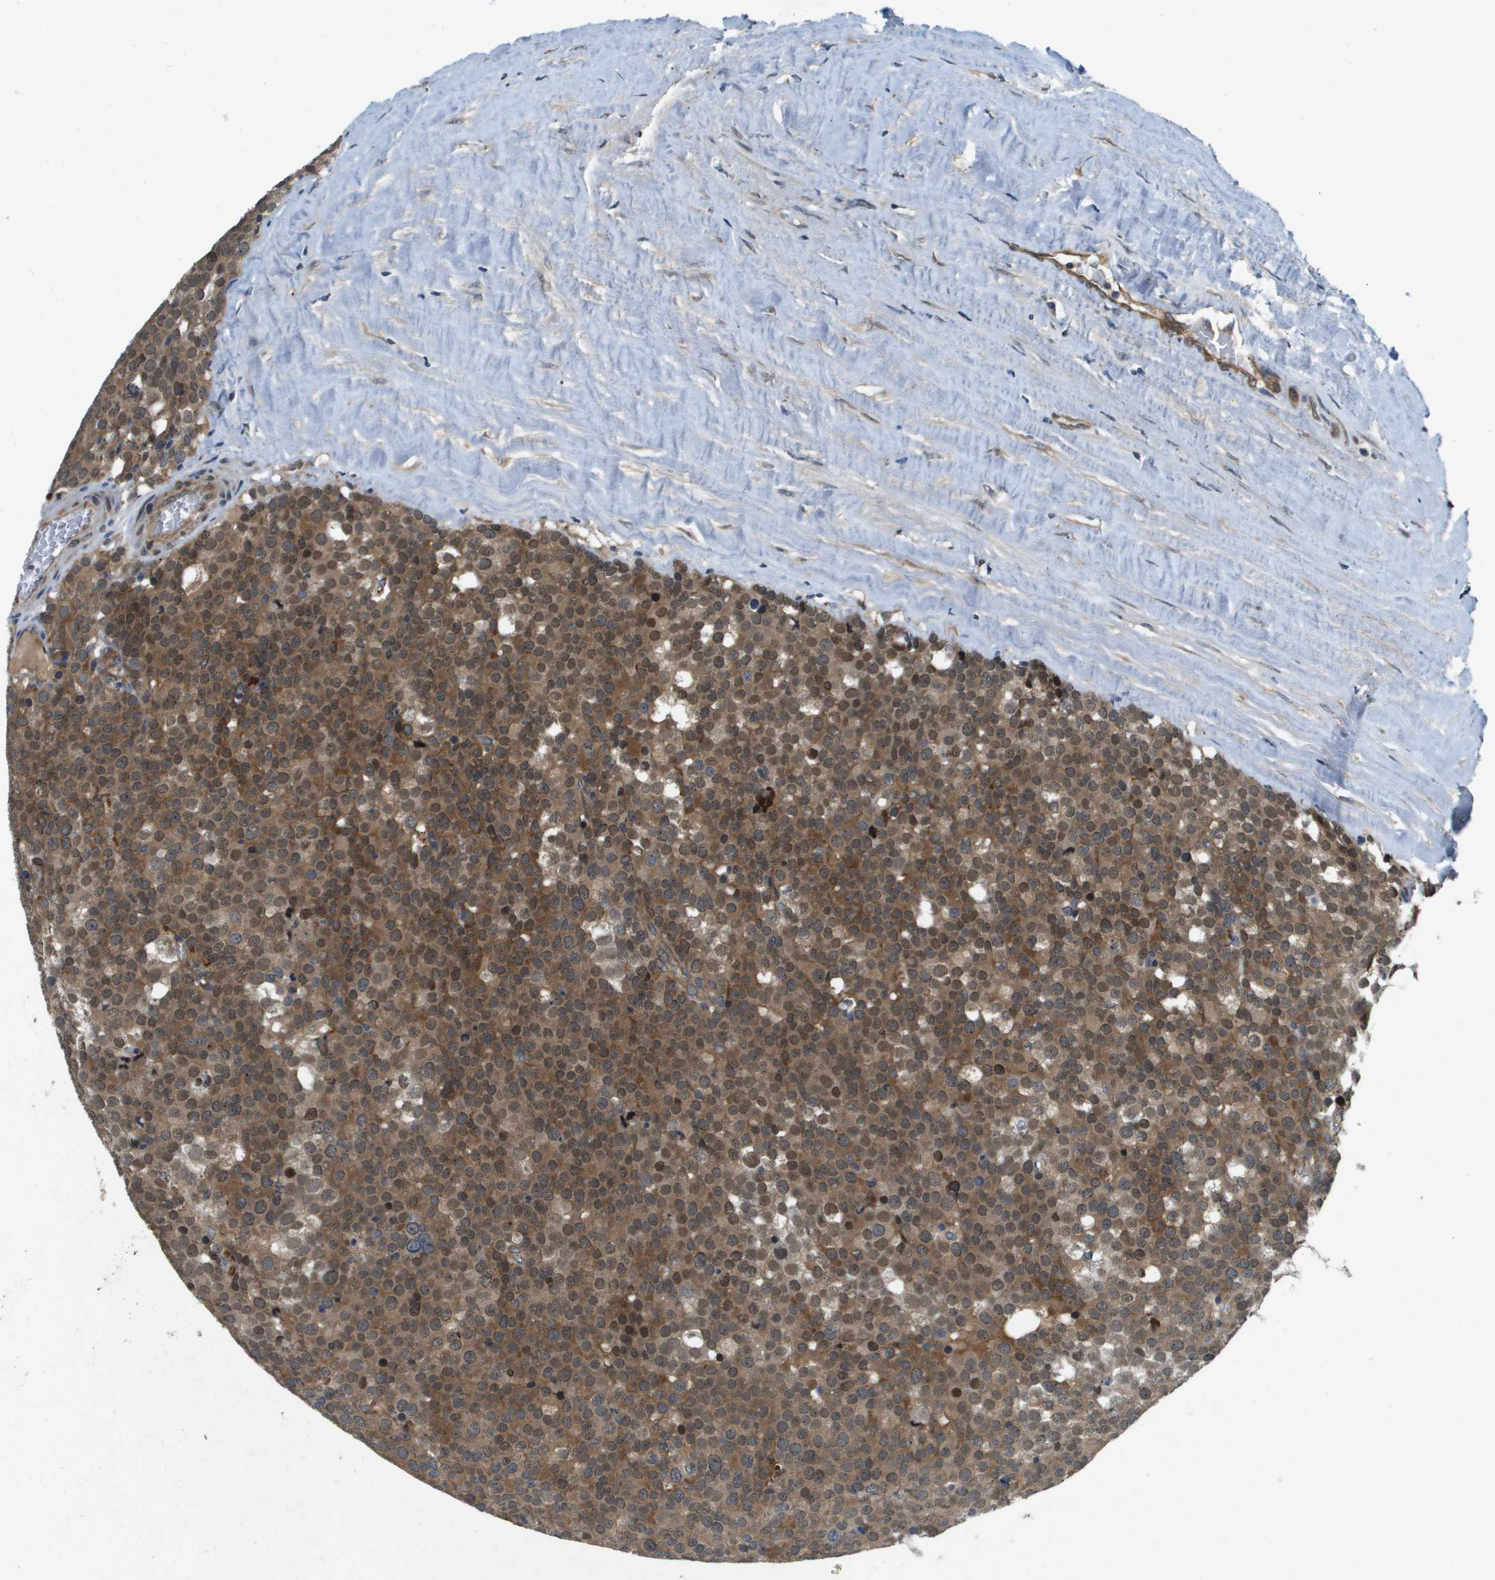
{"staining": {"intensity": "moderate", "quantity": ">75%", "location": "cytoplasmic/membranous"}, "tissue": "testis cancer", "cell_type": "Tumor cells", "image_type": "cancer", "snomed": [{"axis": "morphology", "description": "Normal tissue, NOS"}, {"axis": "morphology", "description": "Seminoma, NOS"}, {"axis": "topography", "description": "Testis"}], "caption": "DAB immunohistochemical staining of seminoma (testis) displays moderate cytoplasmic/membranous protein staining in about >75% of tumor cells.", "gene": "PGAP3", "patient": {"sex": "male", "age": 71}}